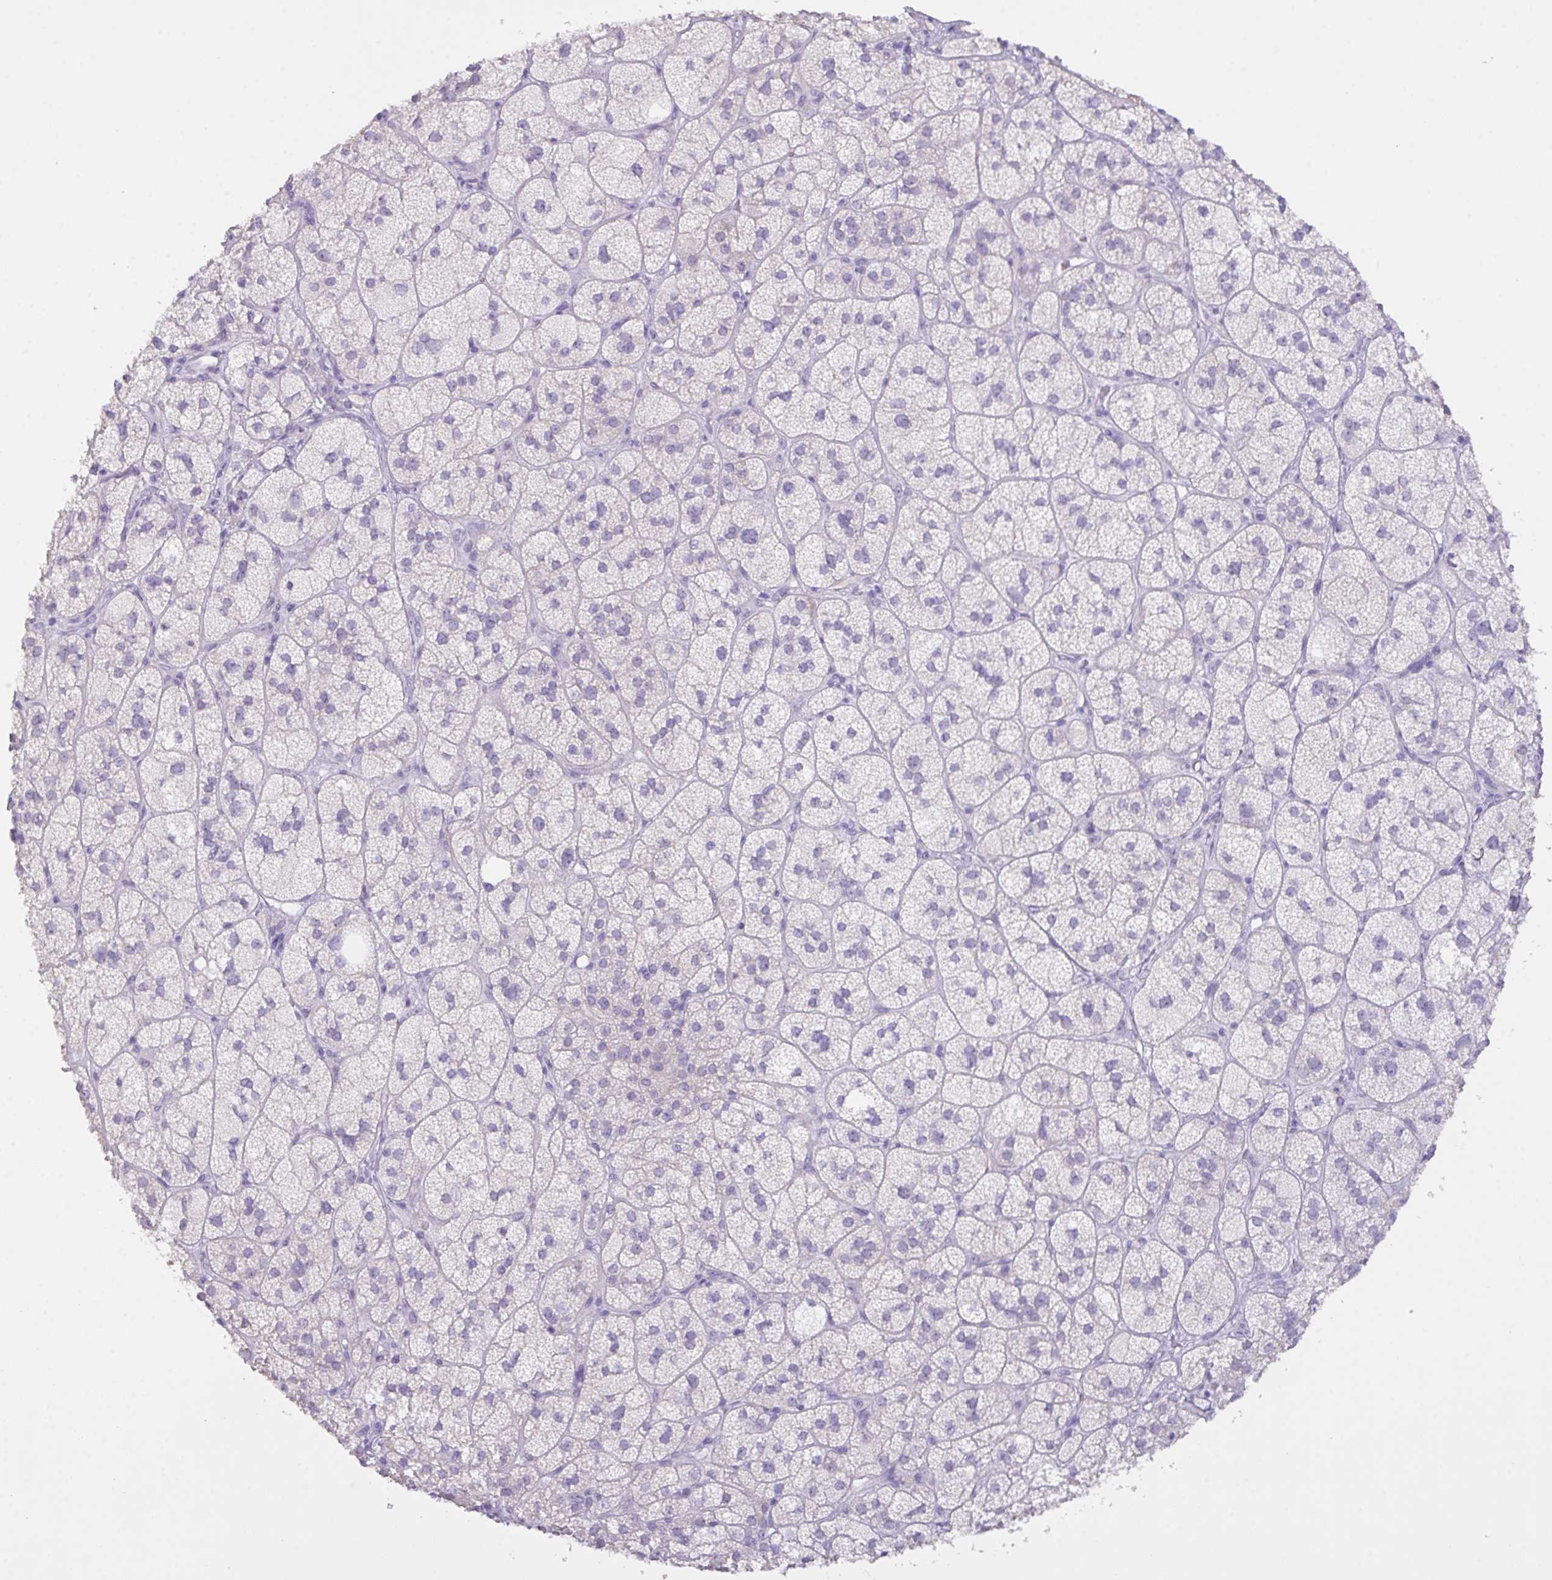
{"staining": {"intensity": "negative", "quantity": "none", "location": "none"}, "tissue": "adrenal gland", "cell_type": "Glandular cells", "image_type": "normal", "snomed": [{"axis": "morphology", "description": "Normal tissue, NOS"}, {"axis": "topography", "description": "Adrenal gland"}], "caption": "High magnification brightfield microscopy of normal adrenal gland stained with DAB (brown) and counterstained with hematoxylin (blue): glandular cells show no significant expression. Nuclei are stained in blue.", "gene": "CST11", "patient": {"sex": "female", "age": 60}}